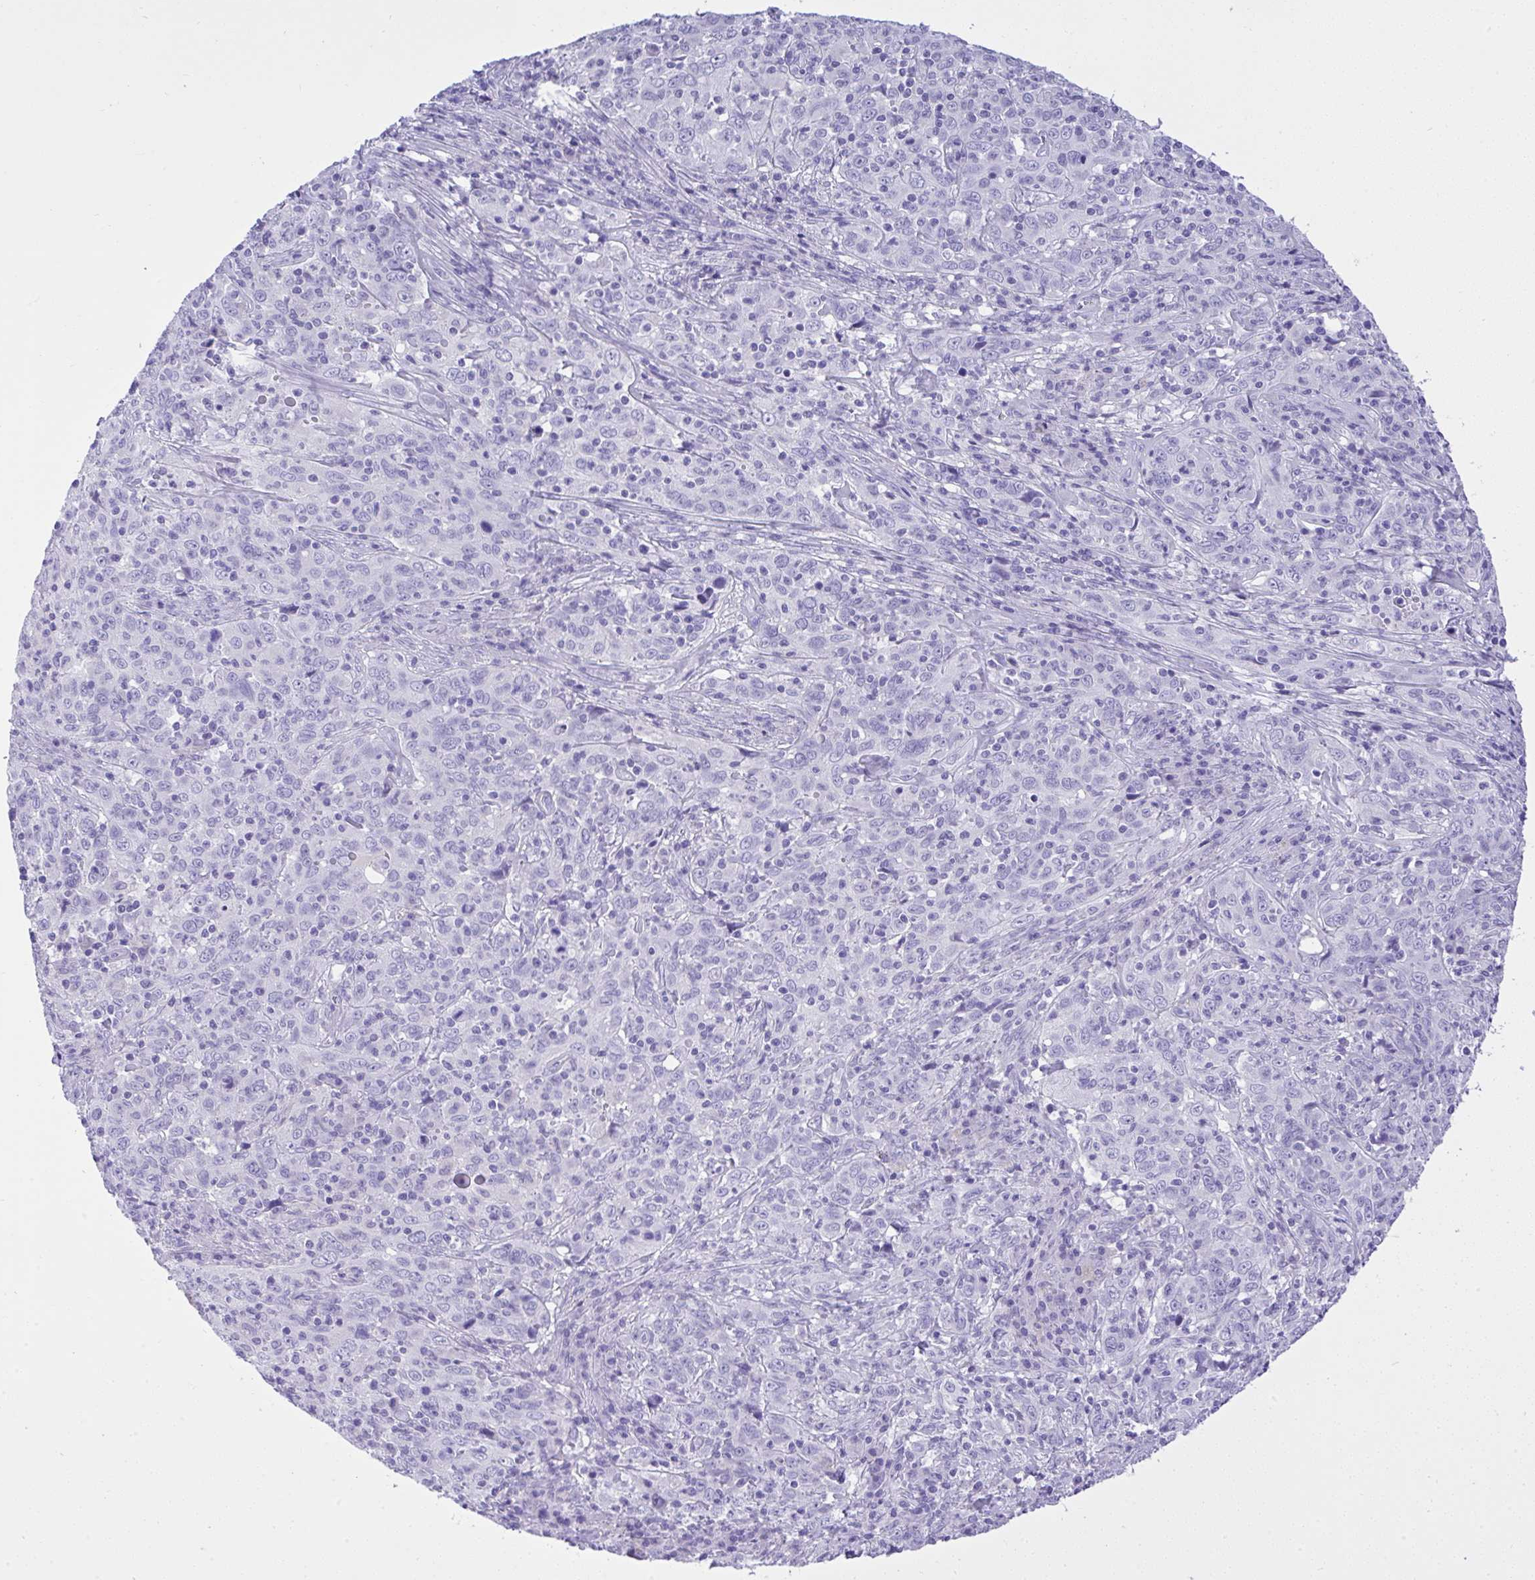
{"staining": {"intensity": "negative", "quantity": "none", "location": "none"}, "tissue": "cervical cancer", "cell_type": "Tumor cells", "image_type": "cancer", "snomed": [{"axis": "morphology", "description": "Squamous cell carcinoma, NOS"}, {"axis": "topography", "description": "Cervix"}], "caption": "Immunohistochemical staining of cervical squamous cell carcinoma reveals no significant expression in tumor cells.", "gene": "ST6GALNAC3", "patient": {"sex": "female", "age": 46}}